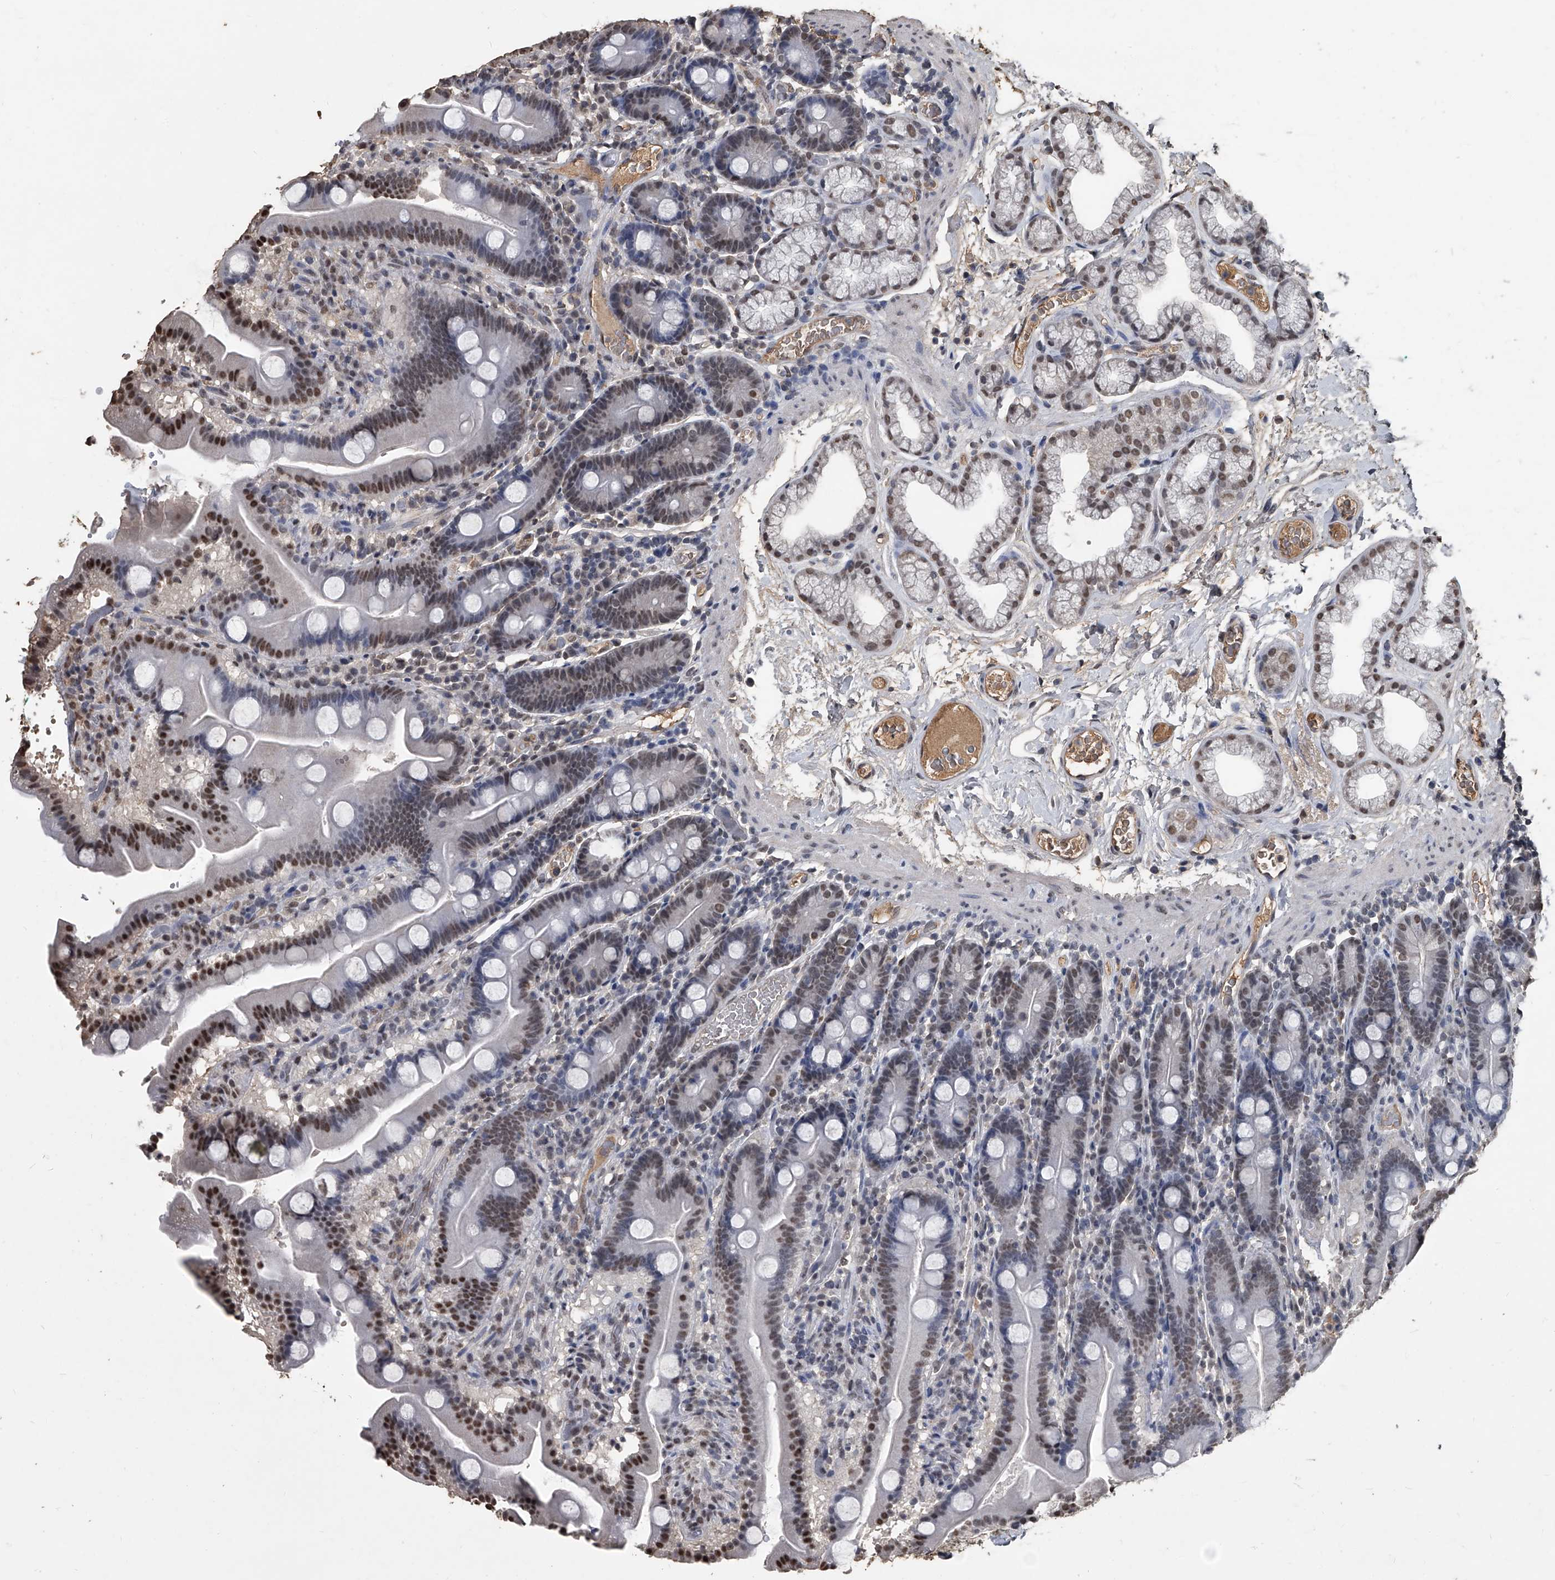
{"staining": {"intensity": "moderate", "quantity": "25%-75%", "location": "nuclear"}, "tissue": "duodenum", "cell_type": "Glandular cells", "image_type": "normal", "snomed": [{"axis": "morphology", "description": "Normal tissue, NOS"}, {"axis": "topography", "description": "Duodenum"}], "caption": "Protein expression analysis of normal duodenum reveals moderate nuclear positivity in about 25%-75% of glandular cells.", "gene": "MATR3", "patient": {"sex": "male", "age": 55}}